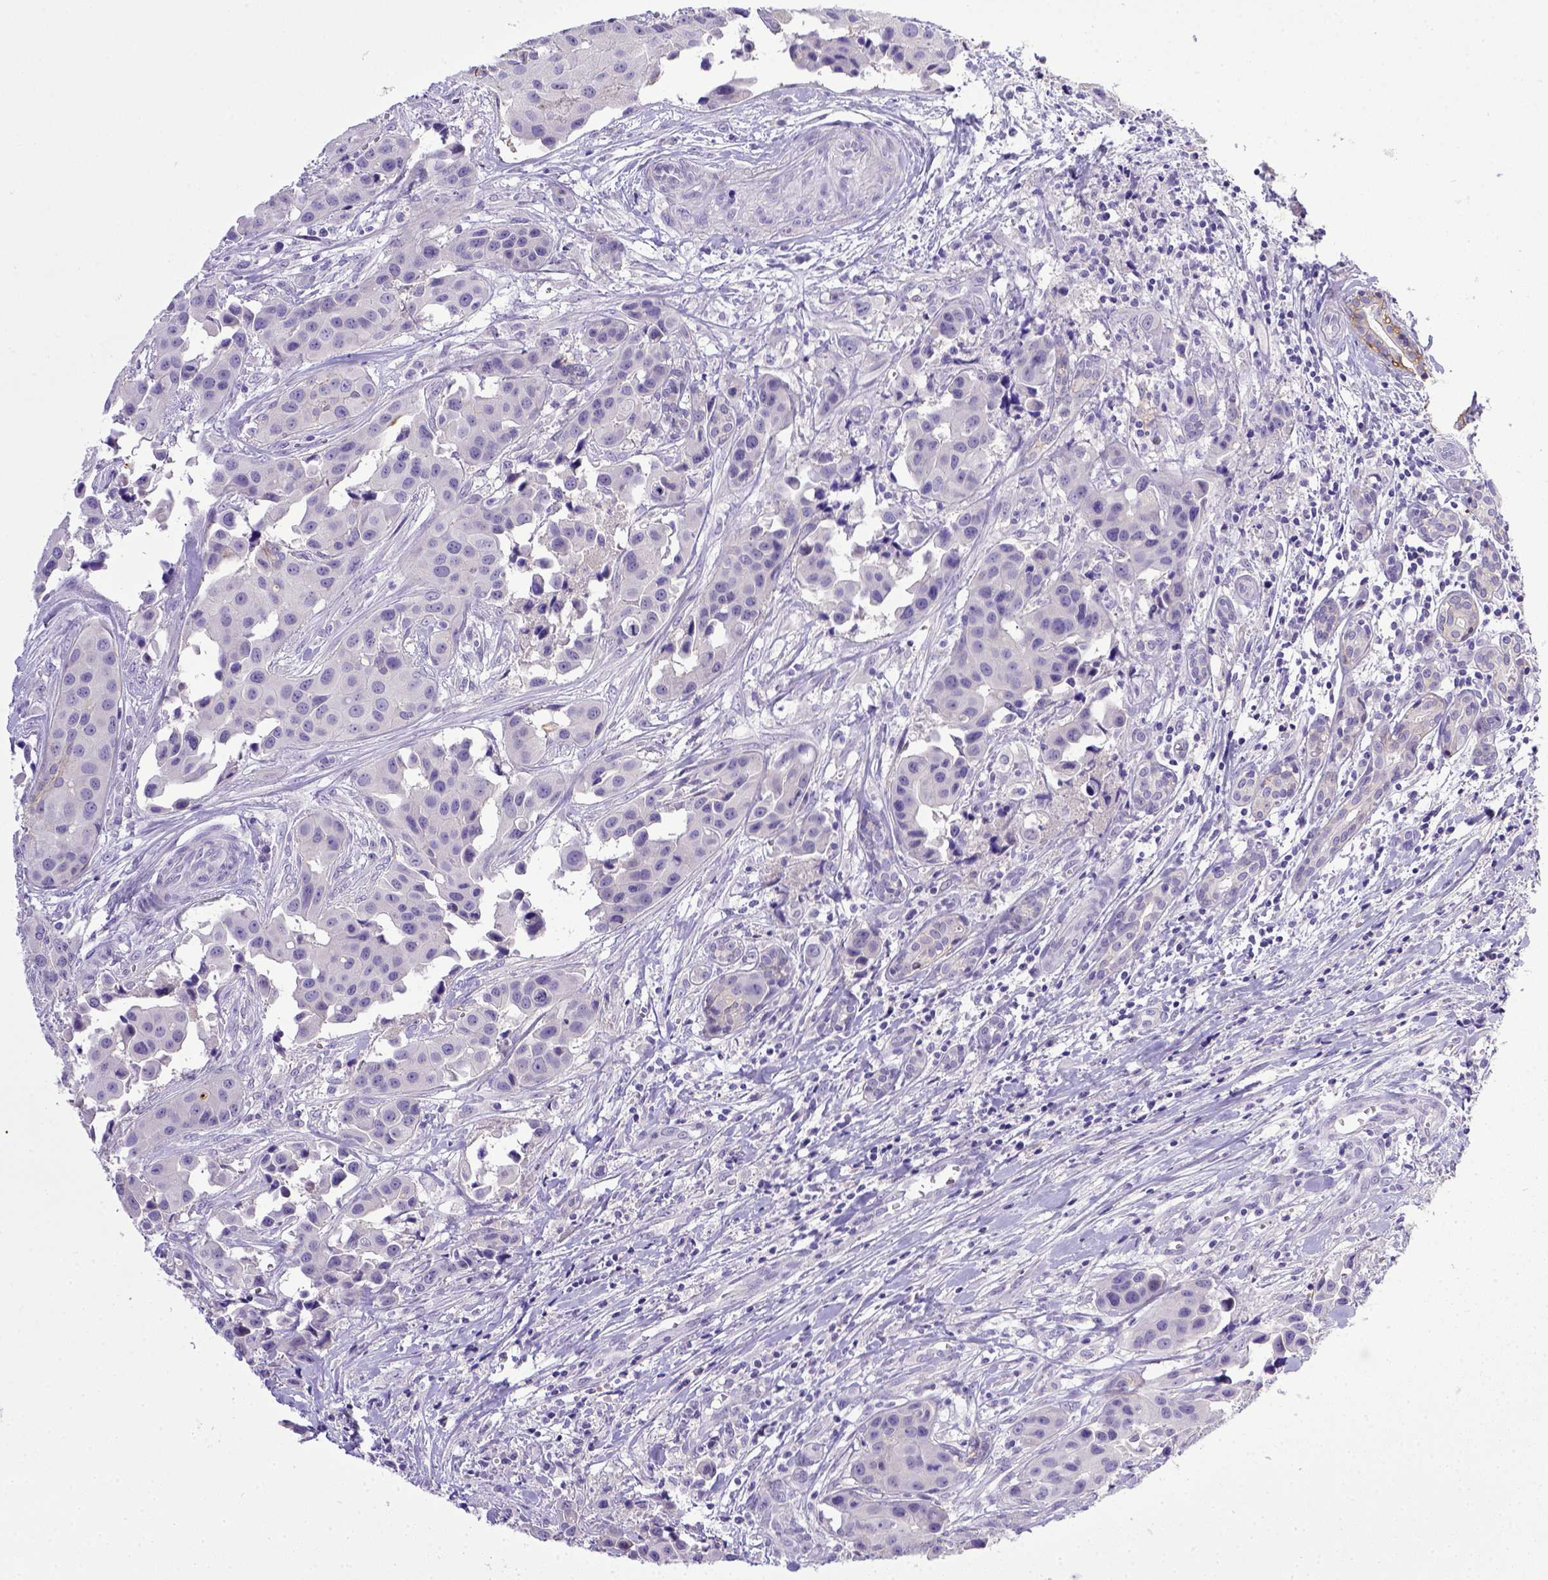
{"staining": {"intensity": "negative", "quantity": "none", "location": "none"}, "tissue": "head and neck cancer", "cell_type": "Tumor cells", "image_type": "cancer", "snomed": [{"axis": "morphology", "description": "Adenocarcinoma, NOS"}, {"axis": "topography", "description": "Head-Neck"}], "caption": "Image shows no significant protein positivity in tumor cells of head and neck adenocarcinoma.", "gene": "BTN1A1", "patient": {"sex": "male", "age": 76}}